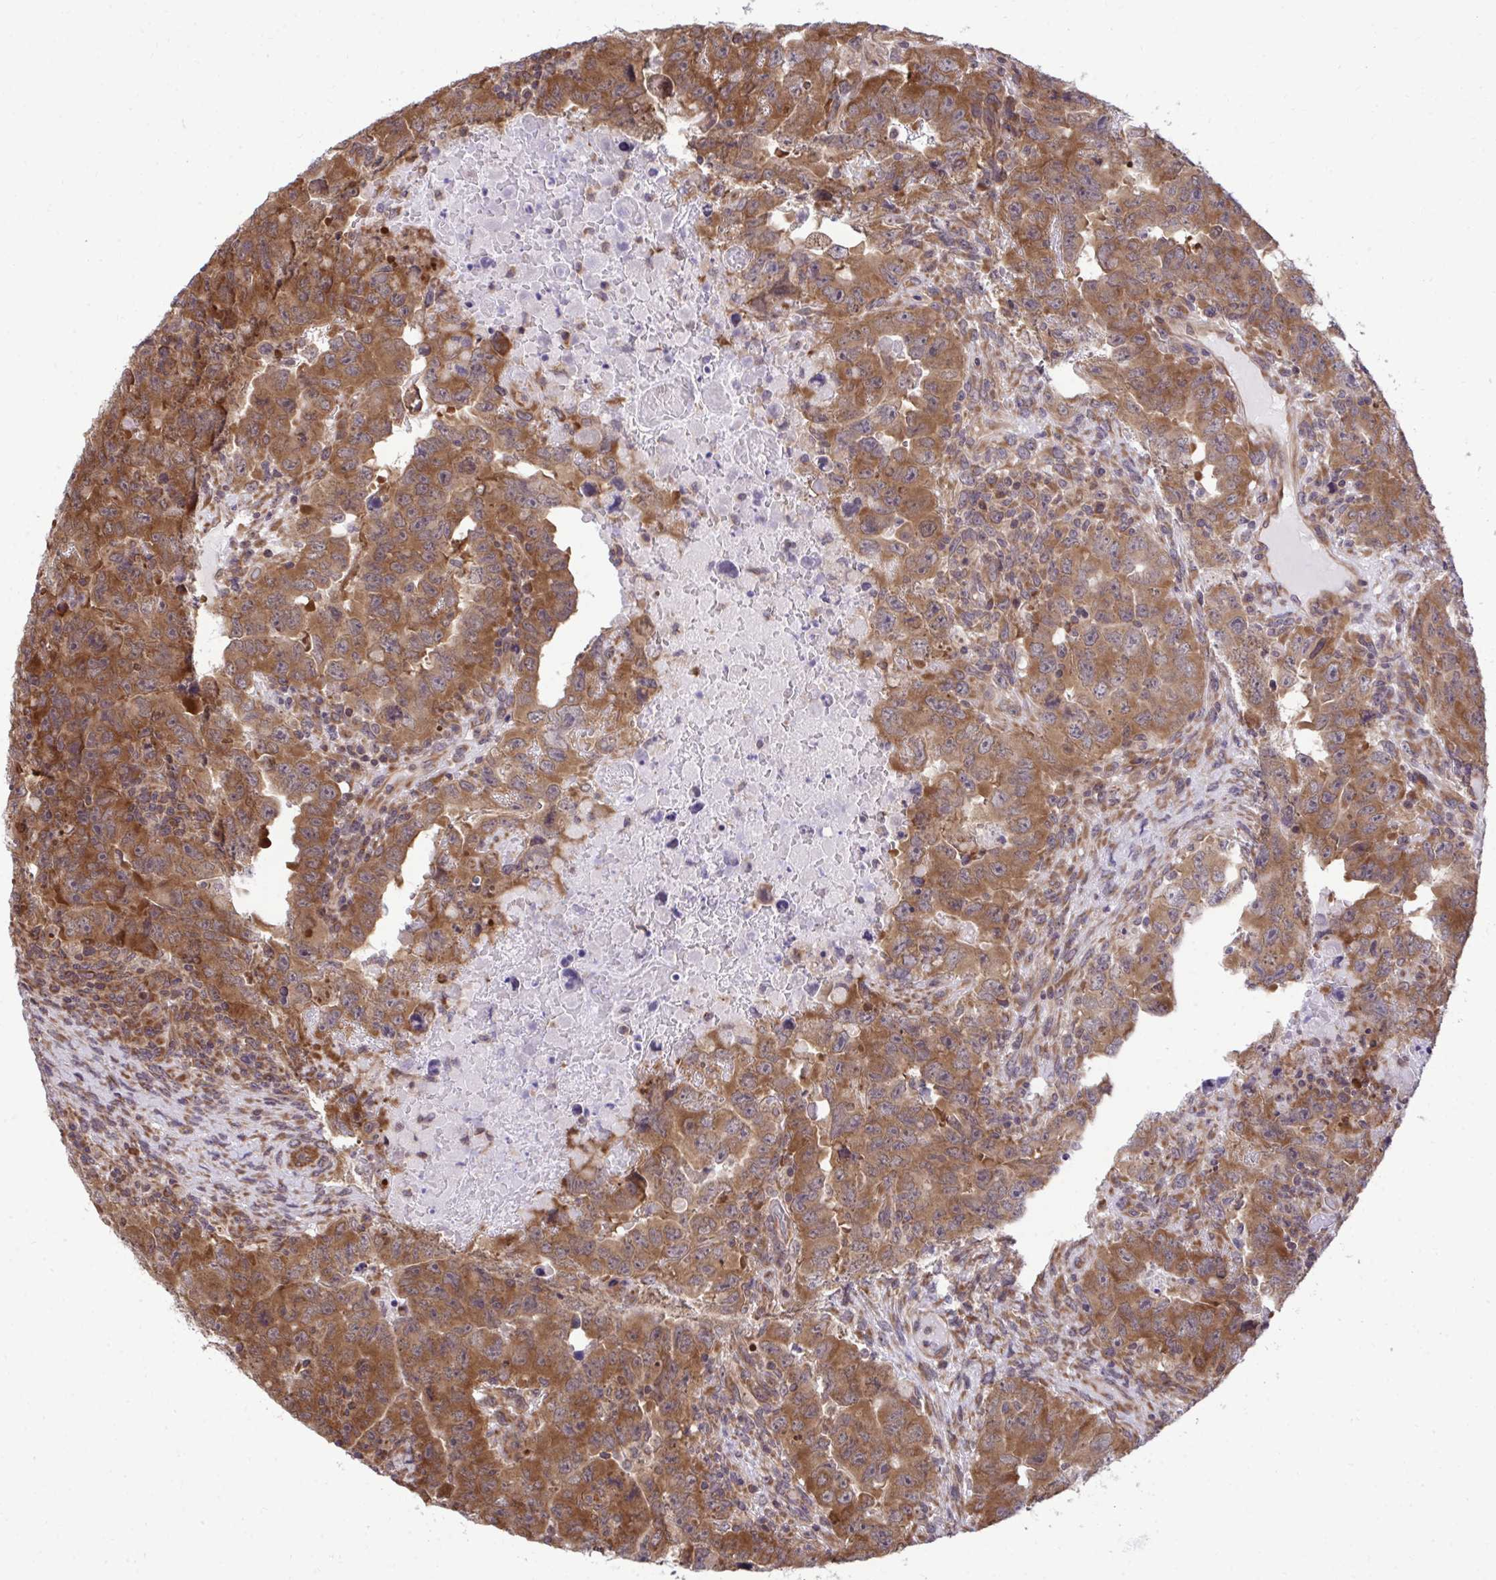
{"staining": {"intensity": "moderate", "quantity": ">75%", "location": "cytoplasmic/membranous"}, "tissue": "testis cancer", "cell_type": "Tumor cells", "image_type": "cancer", "snomed": [{"axis": "morphology", "description": "Carcinoma, Embryonal, NOS"}, {"axis": "topography", "description": "Testis"}], "caption": "Testis cancer (embryonal carcinoma) stained with DAB (3,3'-diaminobenzidine) IHC shows medium levels of moderate cytoplasmic/membranous staining in about >75% of tumor cells. The protein is stained brown, and the nuclei are stained in blue (DAB IHC with brightfield microscopy, high magnification).", "gene": "RPS15", "patient": {"sex": "male", "age": 24}}